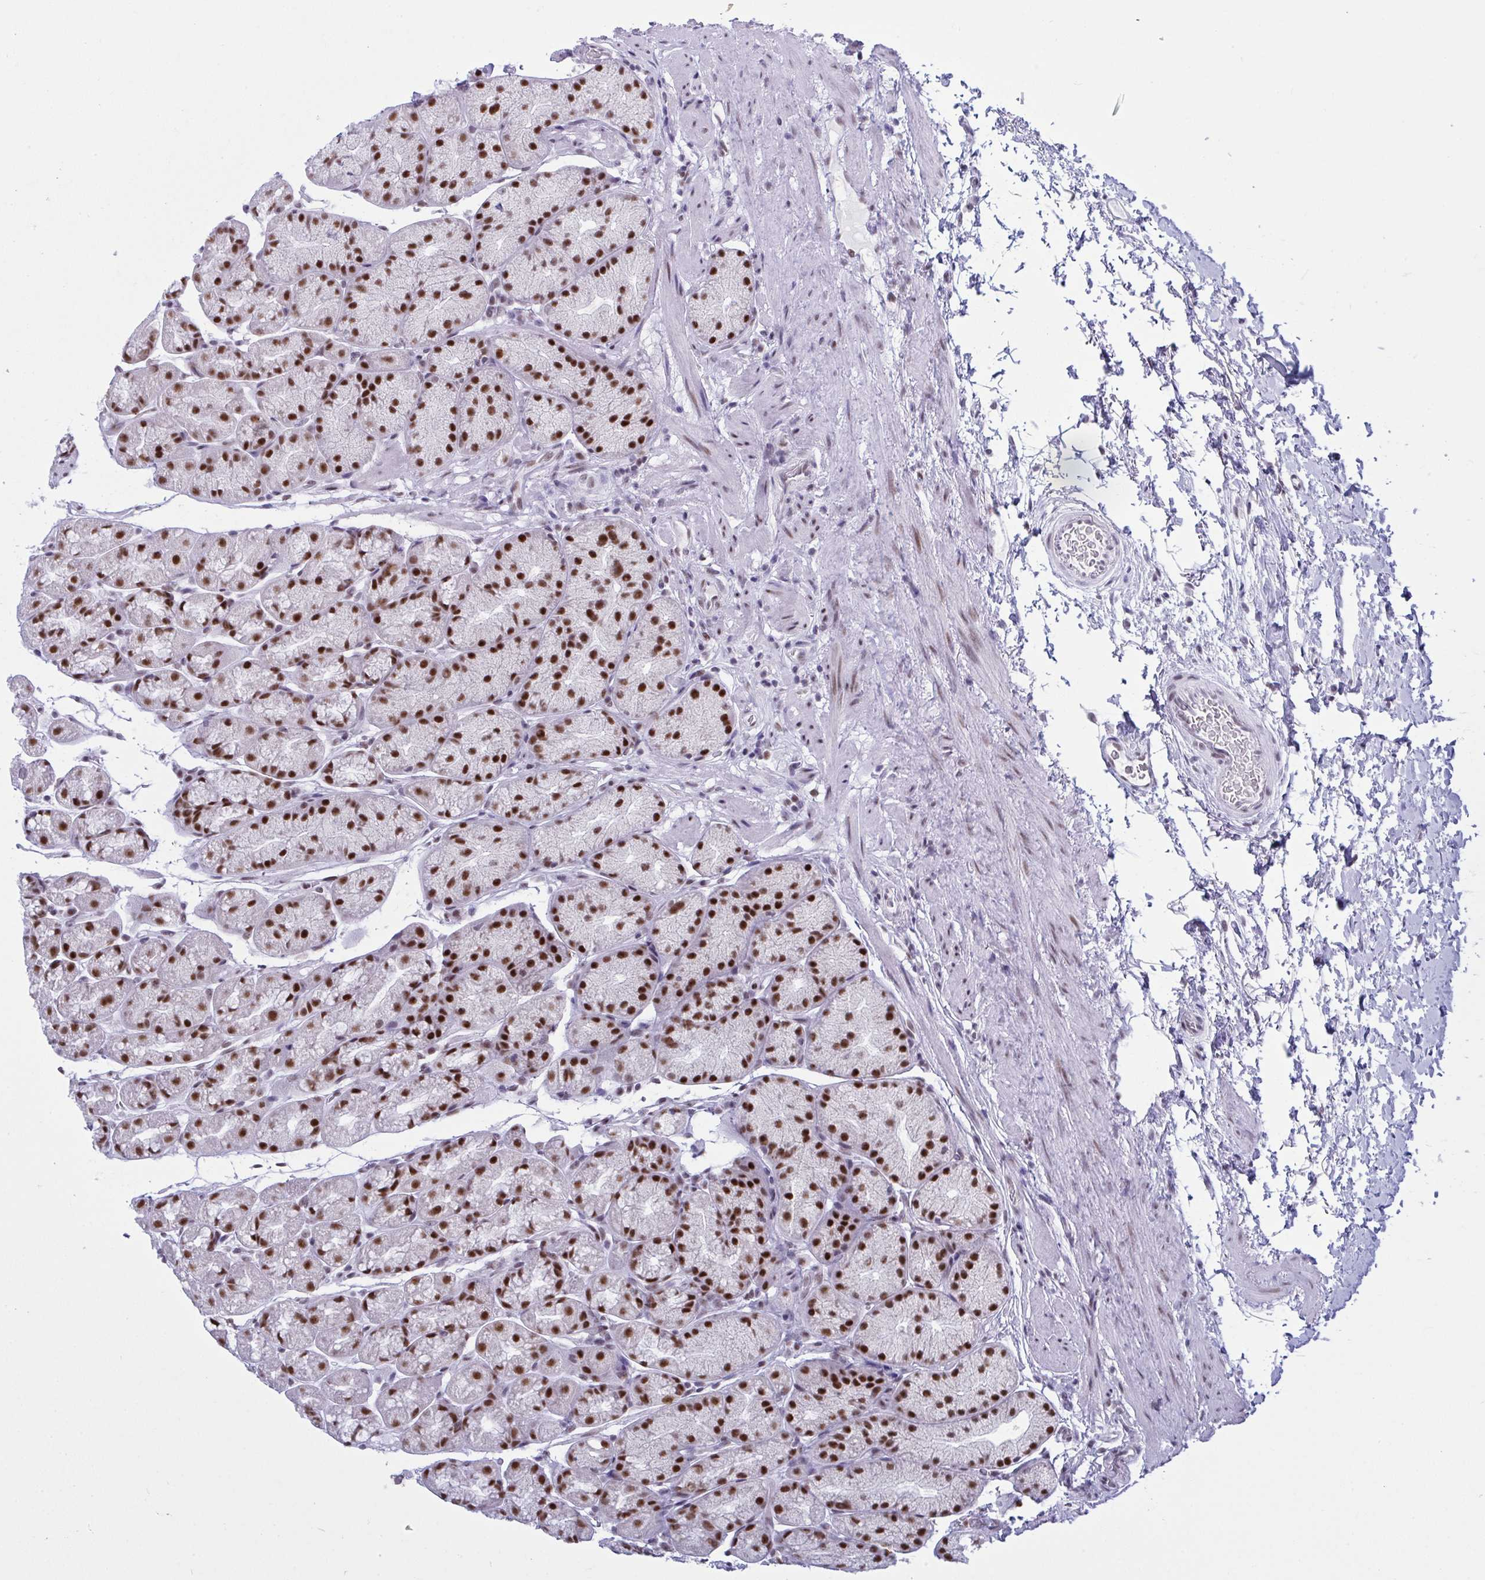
{"staining": {"intensity": "strong", "quantity": ">75%", "location": "nuclear"}, "tissue": "stomach", "cell_type": "Glandular cells", "image_type": "normal", "snomed": [{"axis": "morphology", "description": "Normal tissue, NOS"}, {"axis": "topography", "description": "Stomach, lower"}], "caption": "Protein staining of benign stomach demonstrates strong nuclear positivity in about >75% of glandular cells.", "gene": "PPP1R10", "patient": {"sex": "male", "age": 67}}